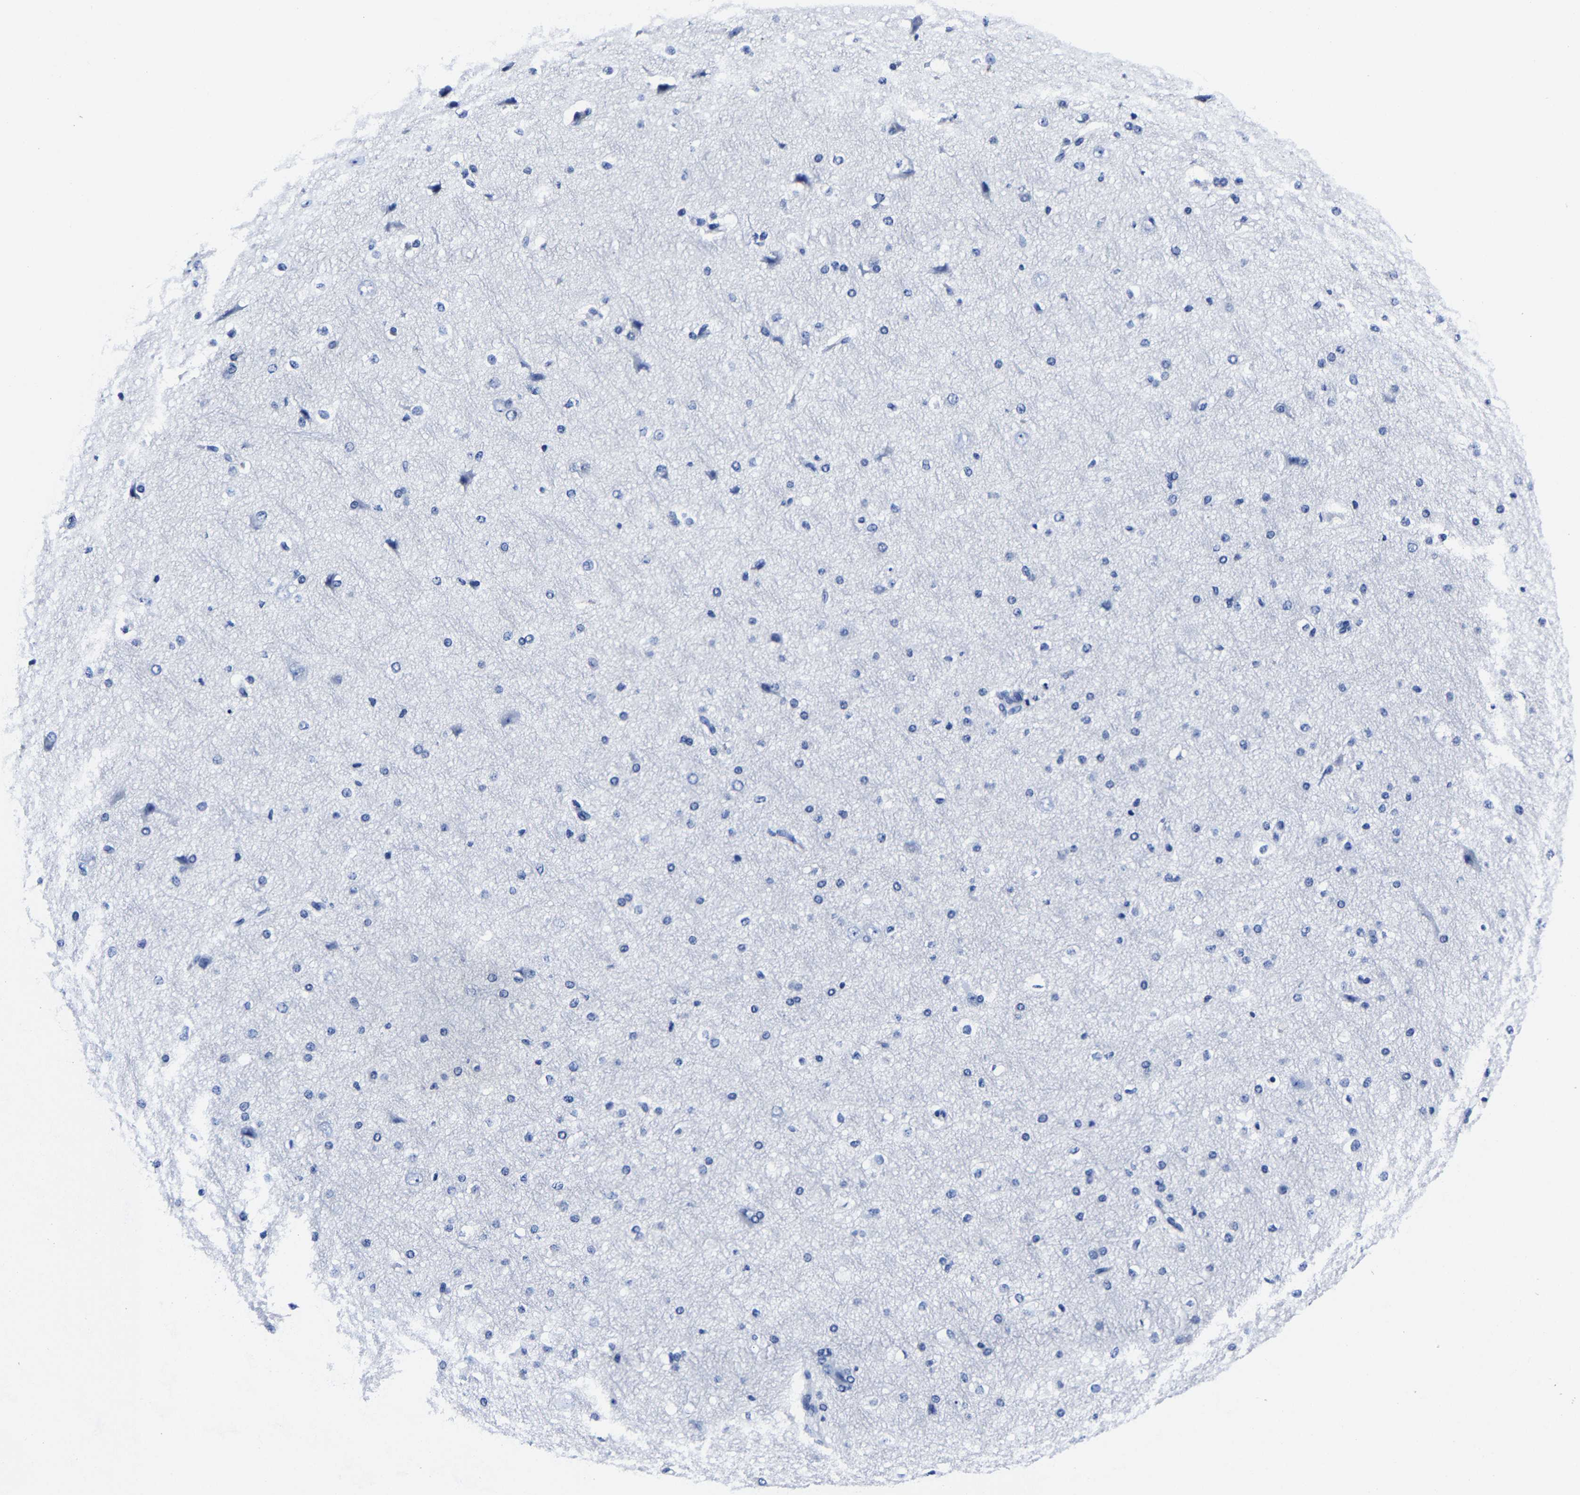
{"staining": {"intensity": "negative", "quantity": "none", "location": "none"}, "tissue": "cerebral cortex", "cell_type": "Endothelial cells", "image_type": "normal", "snomed": [{"axis": "morphology", "description": "Normal tissue, NOS"}, {"axis": "morphology", "description": "Developmental malformation"}, {"axis": "topography", "description": "Cerebral cortex"}], "caption": "Immunohistochemistry histopathology image of unremarkable cerebral cortex: cerebral cortex stained with DAB reveals no significant protein expression in endothelial cells. The staining was performed using DAB (3,3'-diaminobenzidine) to visualize the protein expression in brown, while the nuclei were stained in blue with hematoxylin (Magnification: 20x).", "gene": "CPA2", "patient": {"sex": "female", "age": 30}}